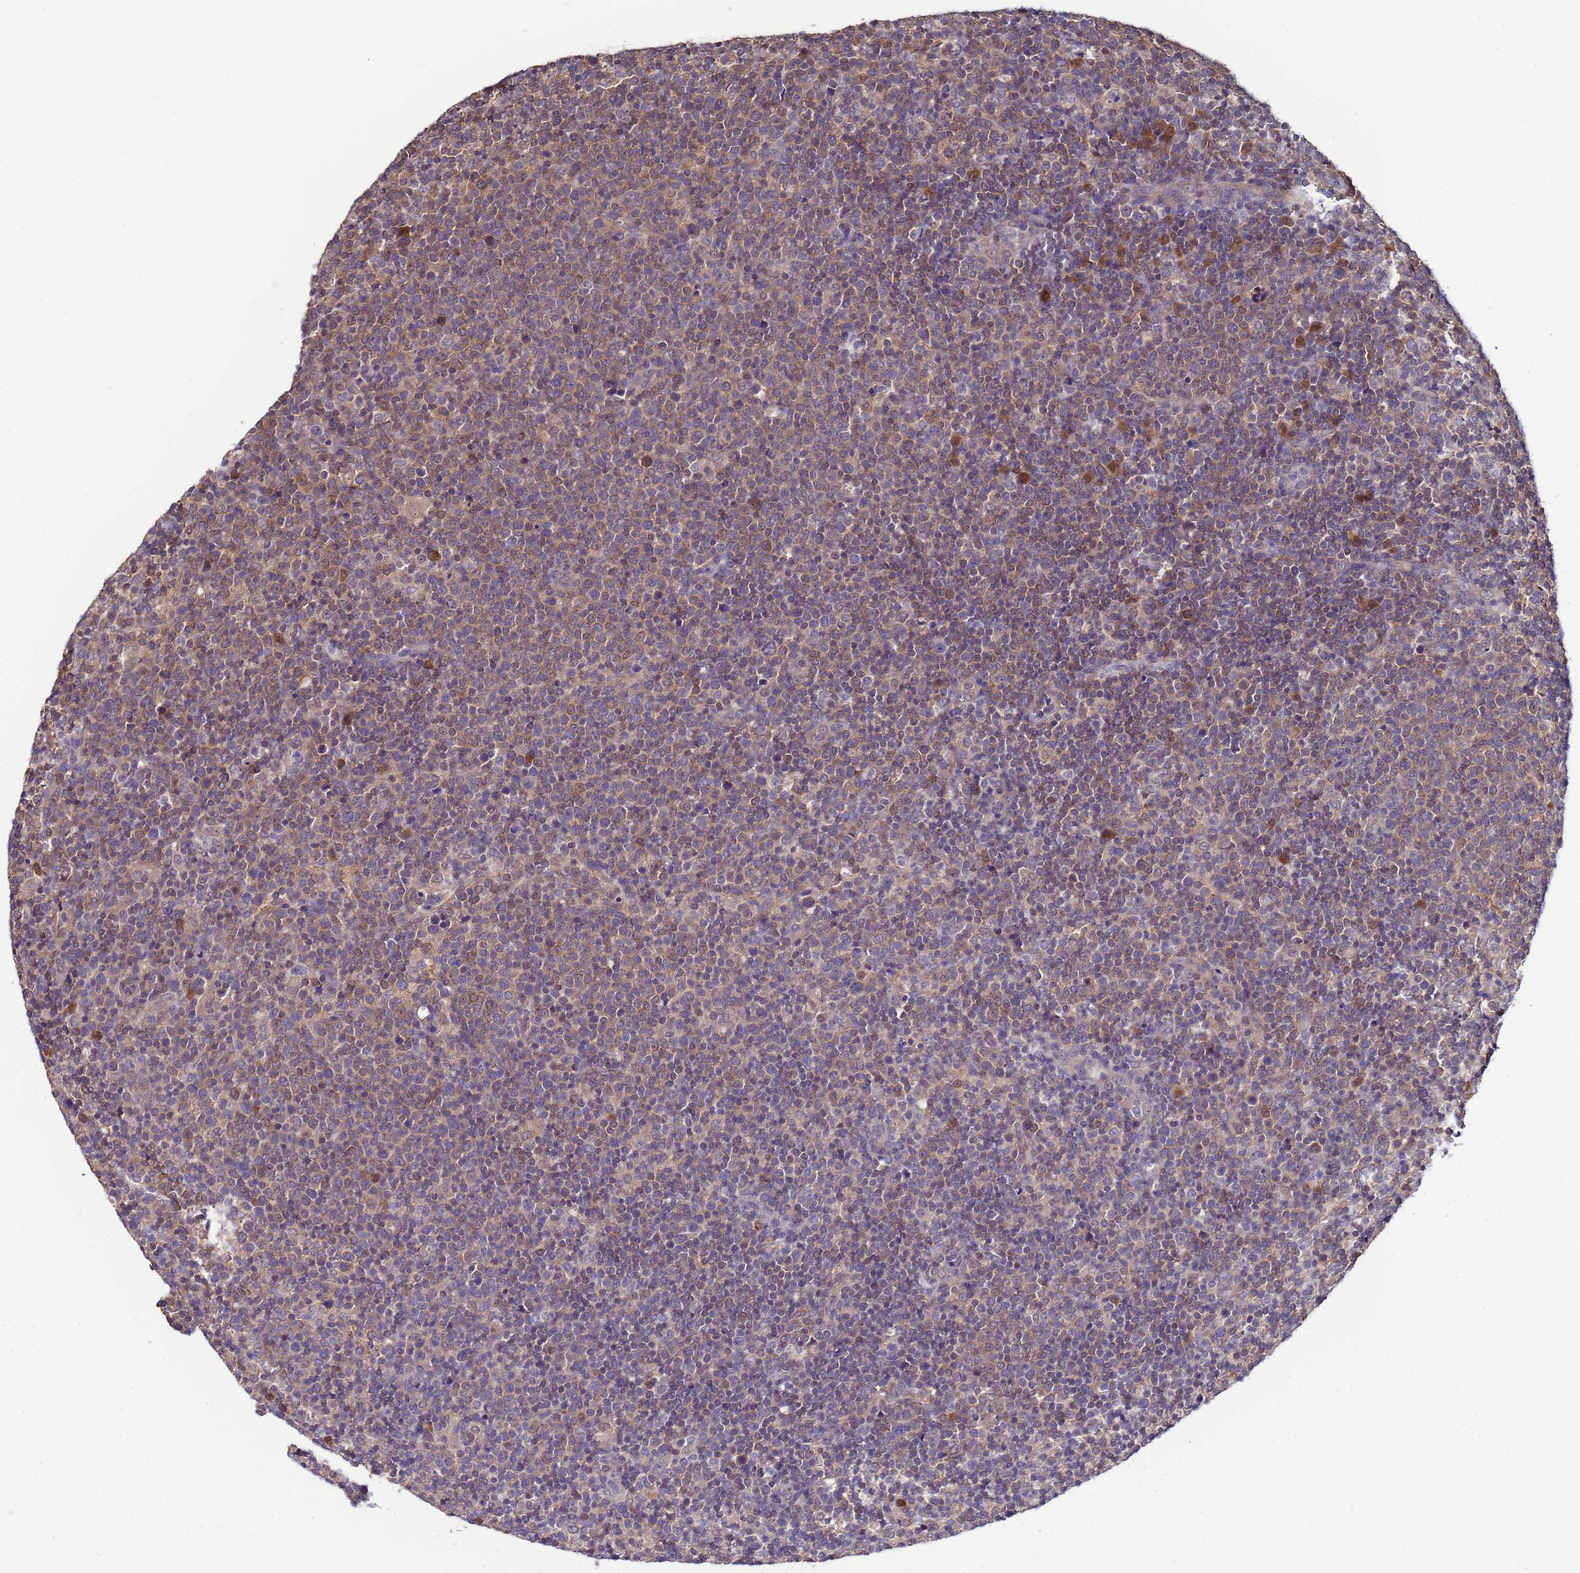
{"staining": {"intensity": "negative", "quantity": "none", "location": "none"}, "tissue": "lymphoma", "cell_type": "Tumor cells", "image_type": "cancer", "snomed": [{"axis": "morphology", "description": "Malignant lymphoma, non-Hodgkin's type, High grade"}, {"axis": "topography", "description": "Lymph node"}], "caption": "Immunohistochemical staining of human high-grade malignant lymphoma, non-Hodgkin's type exhibits no significant expression in tumor cells.", "gene": "NAXE", "patient": {"sex": "male", "age": 61}}